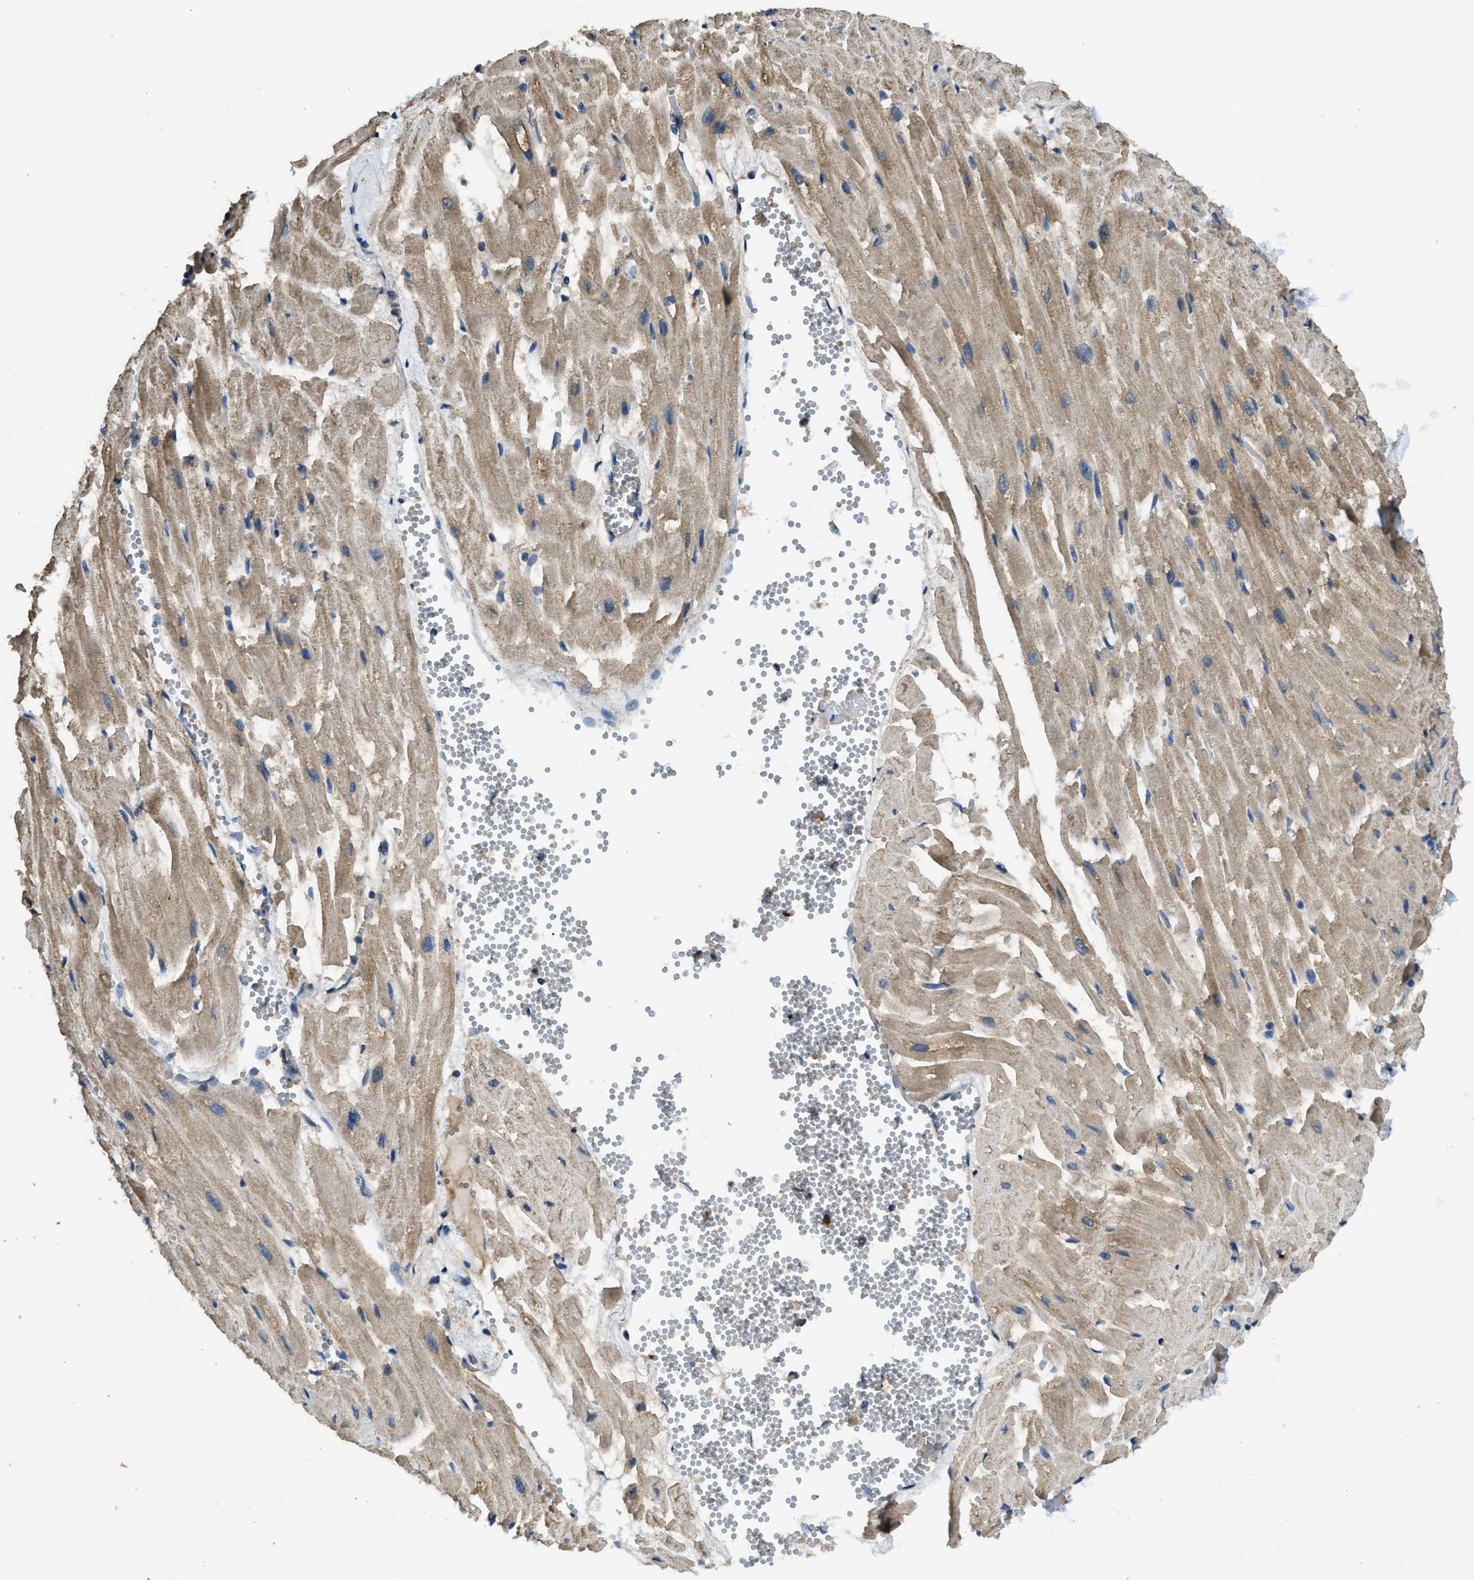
{"staining": {"intensity": "moderate", "quantity": ">75%", "location": "cytoplasmic/membranous"}, "tissue": "heart muscle", "cell_type": "Cardiomyocytes", "image_type": "normal", "snomed": [{"axis": "morphology", "description": "Normal tissue, NOS"}, {"axis": "topography", "description": "Heart"}], "caption": "Moderate cytoplasmic/membranous expression is present in approximately >75% of cardiomyocytes in unremarkable heart muscle.", "gene": "CD276", "patient": {"sex": "female", "age": 19}}